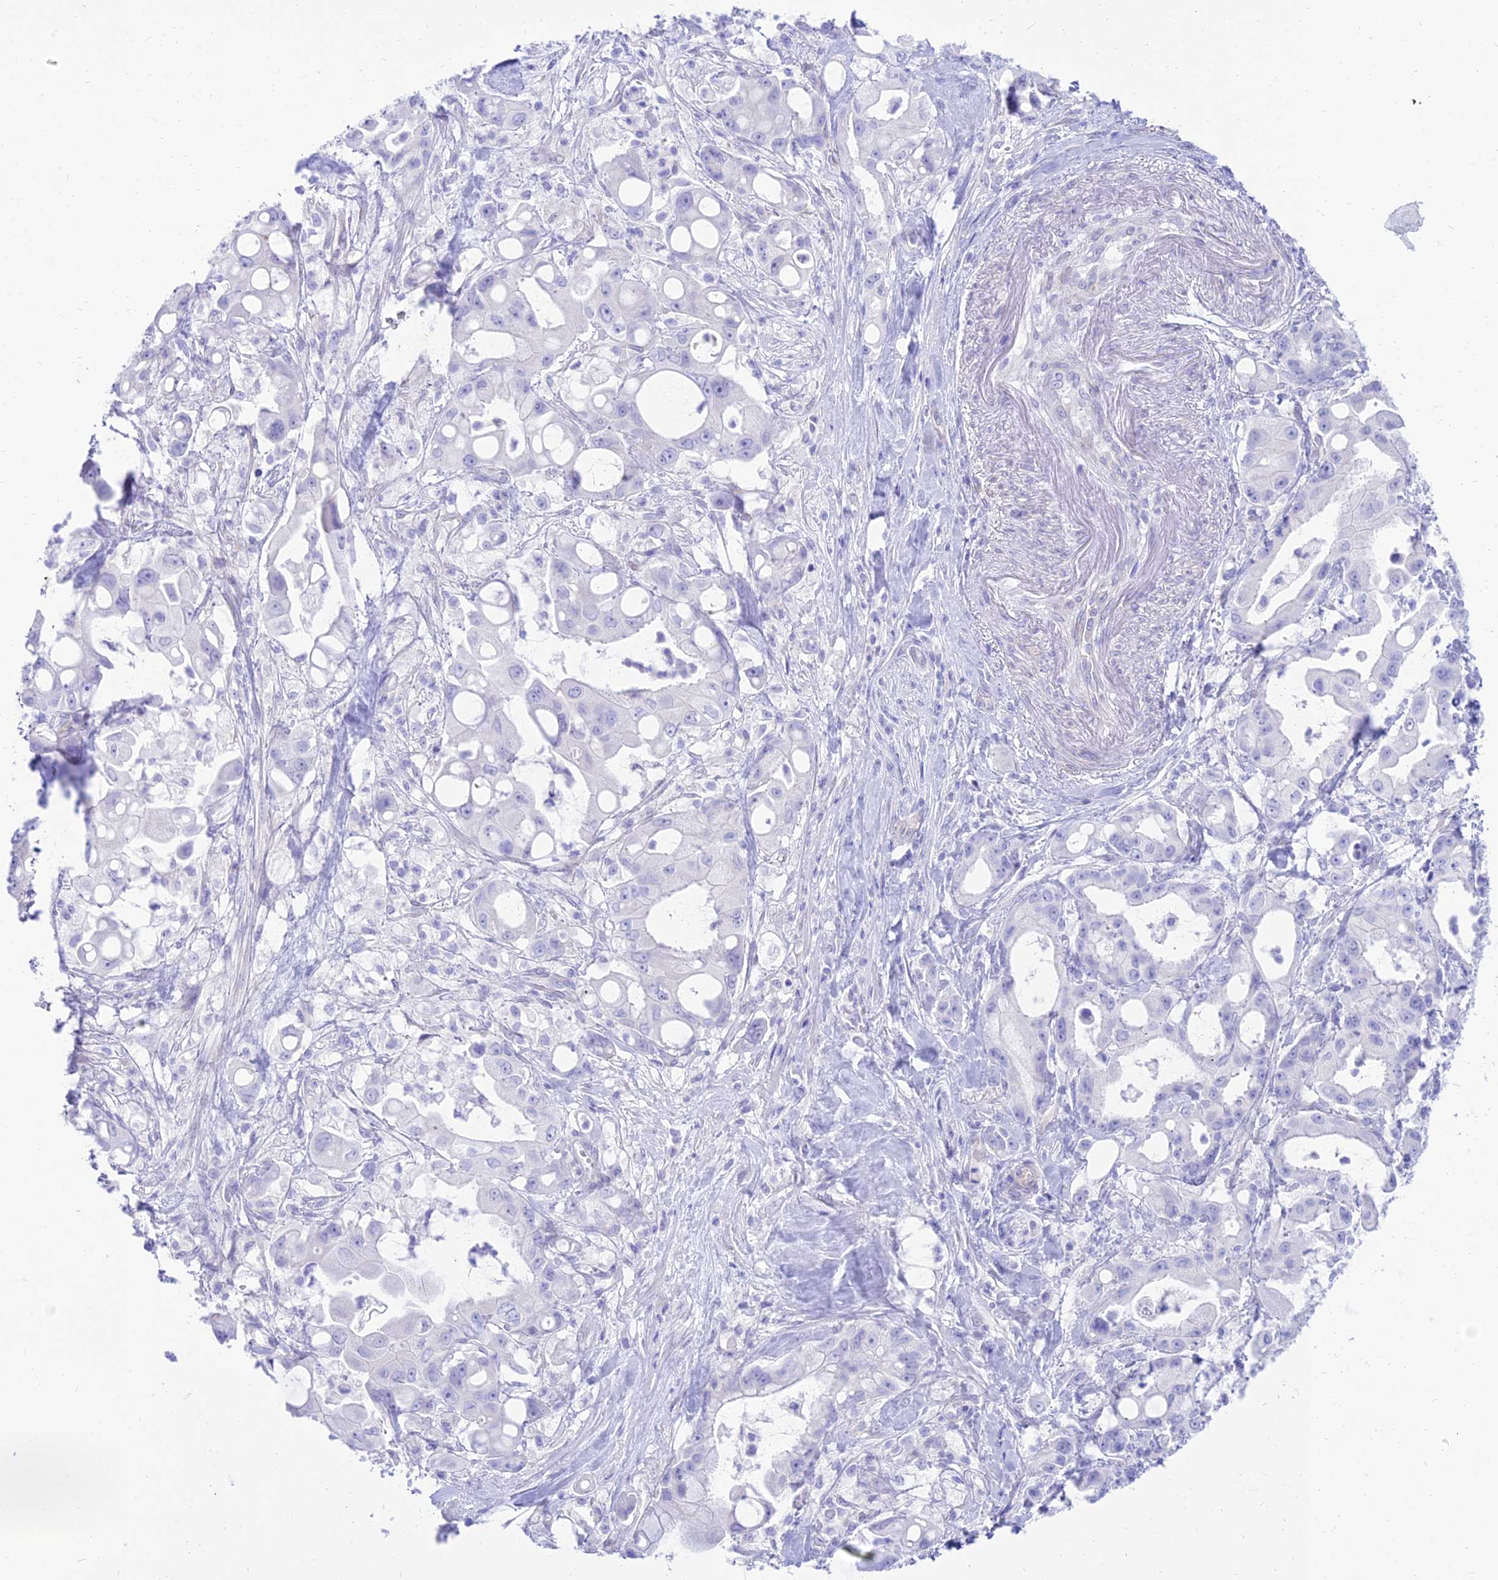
{"staining": {"intensity": "negative", "quantity": "none", "location": "none"}, "tissue": "pancreatic cancer", "cell_type": "Tumor cells", "image_type": "cancer", "snomed": [{"axis": "morphology", "description": "Adenocarcinoma, NOS"}, {"axis": "topography", "description": "Pancreas"}], "caption": "A micrograph of pancreatic cancer (adenocarcinoma) stained for a protein demonstrates no brown staining in tumor cells.", "gene": "TAC3", "patient": {"sex": "male", "age": 68}}